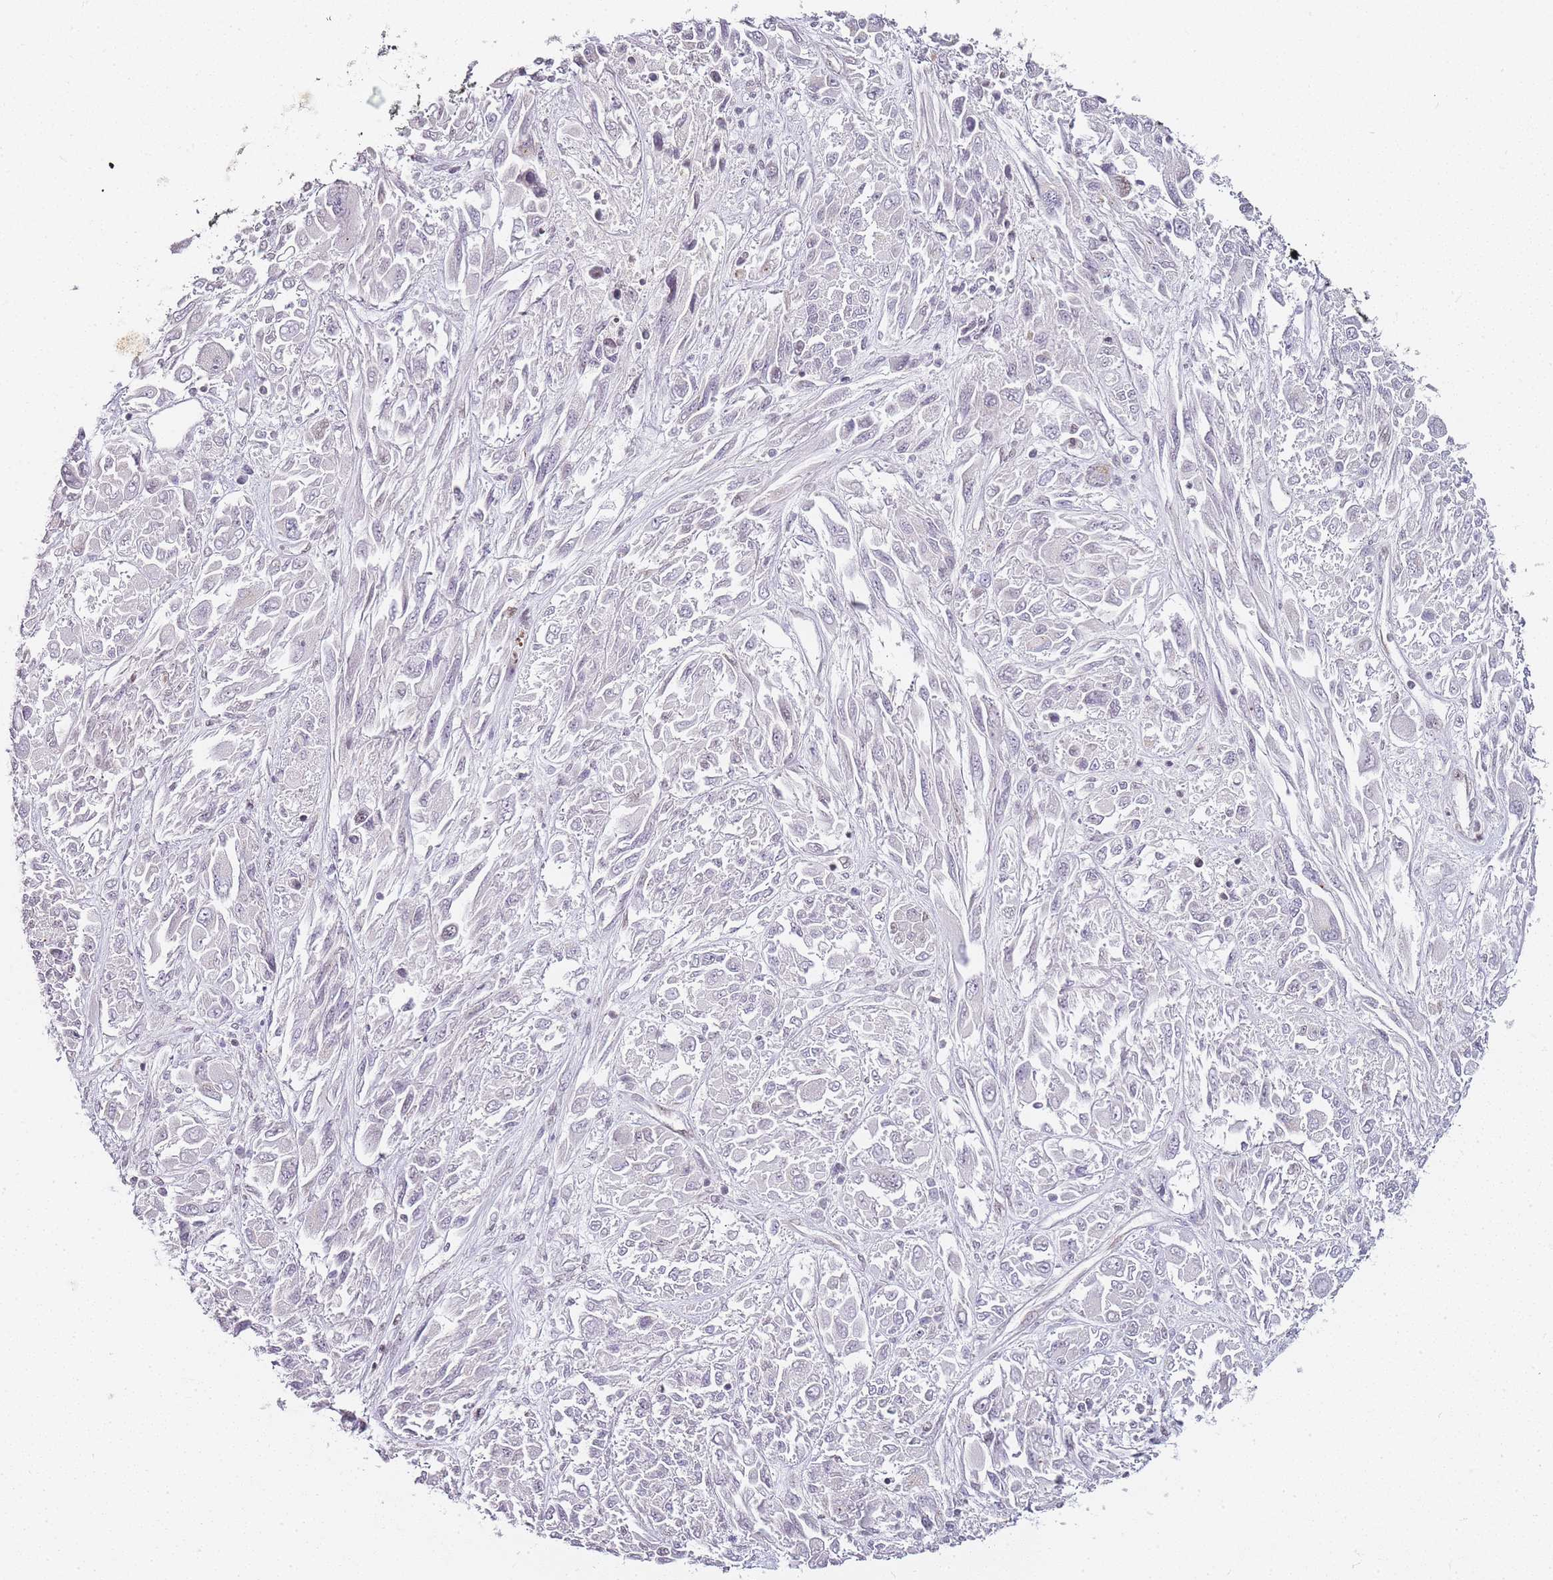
{"staining": {"intensity": "negative", "quantity": "none", "location": "none"}, "tissue": "melanoma", "cell_type": "Tumor cells", "image_type": "cancer", "snomed": [{"axis": "morphology", "description": "Malignant melanoma, NOS"}, {"axis": "topography", "description": "Skin"}], "caption": "This histopathology image is of malignant melanoma stained with immunohistochemistry (IHC) to label a protein in brown with the nuclei are counter-stained blue. There is no positivity in tumor cells. The staining was performed using DAB to visualize the protein expression in brown, while the nuclei were stained in blue with hematoxylin (Magnification: 20x).", "gene": "JAKMIP1", "patient": {"sex": "female", "age": 91}}